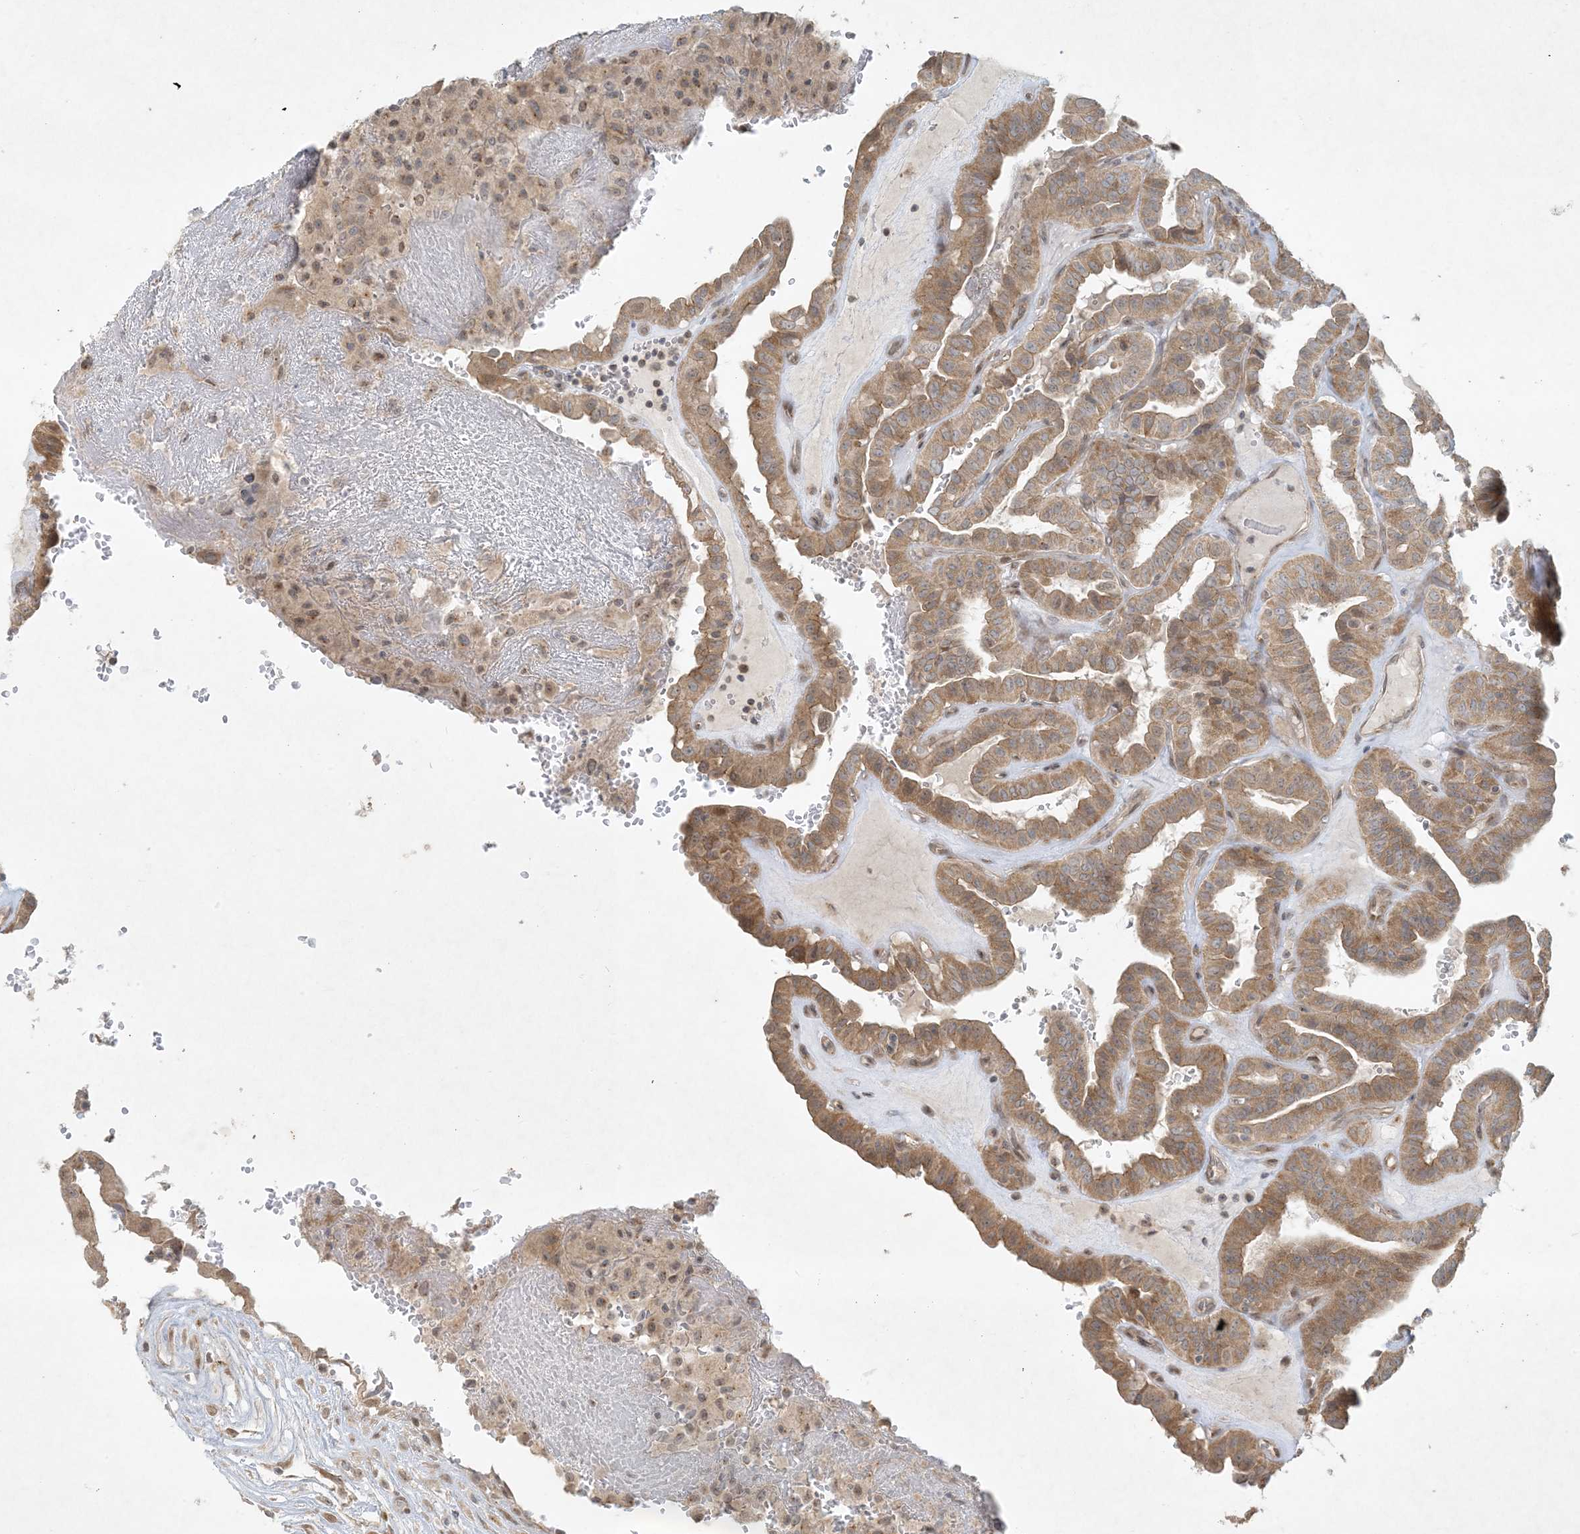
{"staining": {"intensity": "moderate", "quantity": ">75%", "location": "cytoplasmic/membranous"}, "tissue": "thyroid cancer", "cell_type": "Tumor cells", "image_type": "cancer", "snomed": [{"axis": "morphology", "description": "Papillary adenocarcinoma, NOS"}, {"axis": "topography", "description": "Thyroid gland"}], "caption": "Immunohistochemistry (IHC) micrograph of neoplastic tissue: thyroid cancer stained using IHC shows medium levels of moderate protein expression localized specifically in the cytoplasmic/membranous of tumor cells, appearing as a cytoplasmic/membranous brown color.", "gene": "BCORL1", "patient": {"sex": "male", "age": 77}}